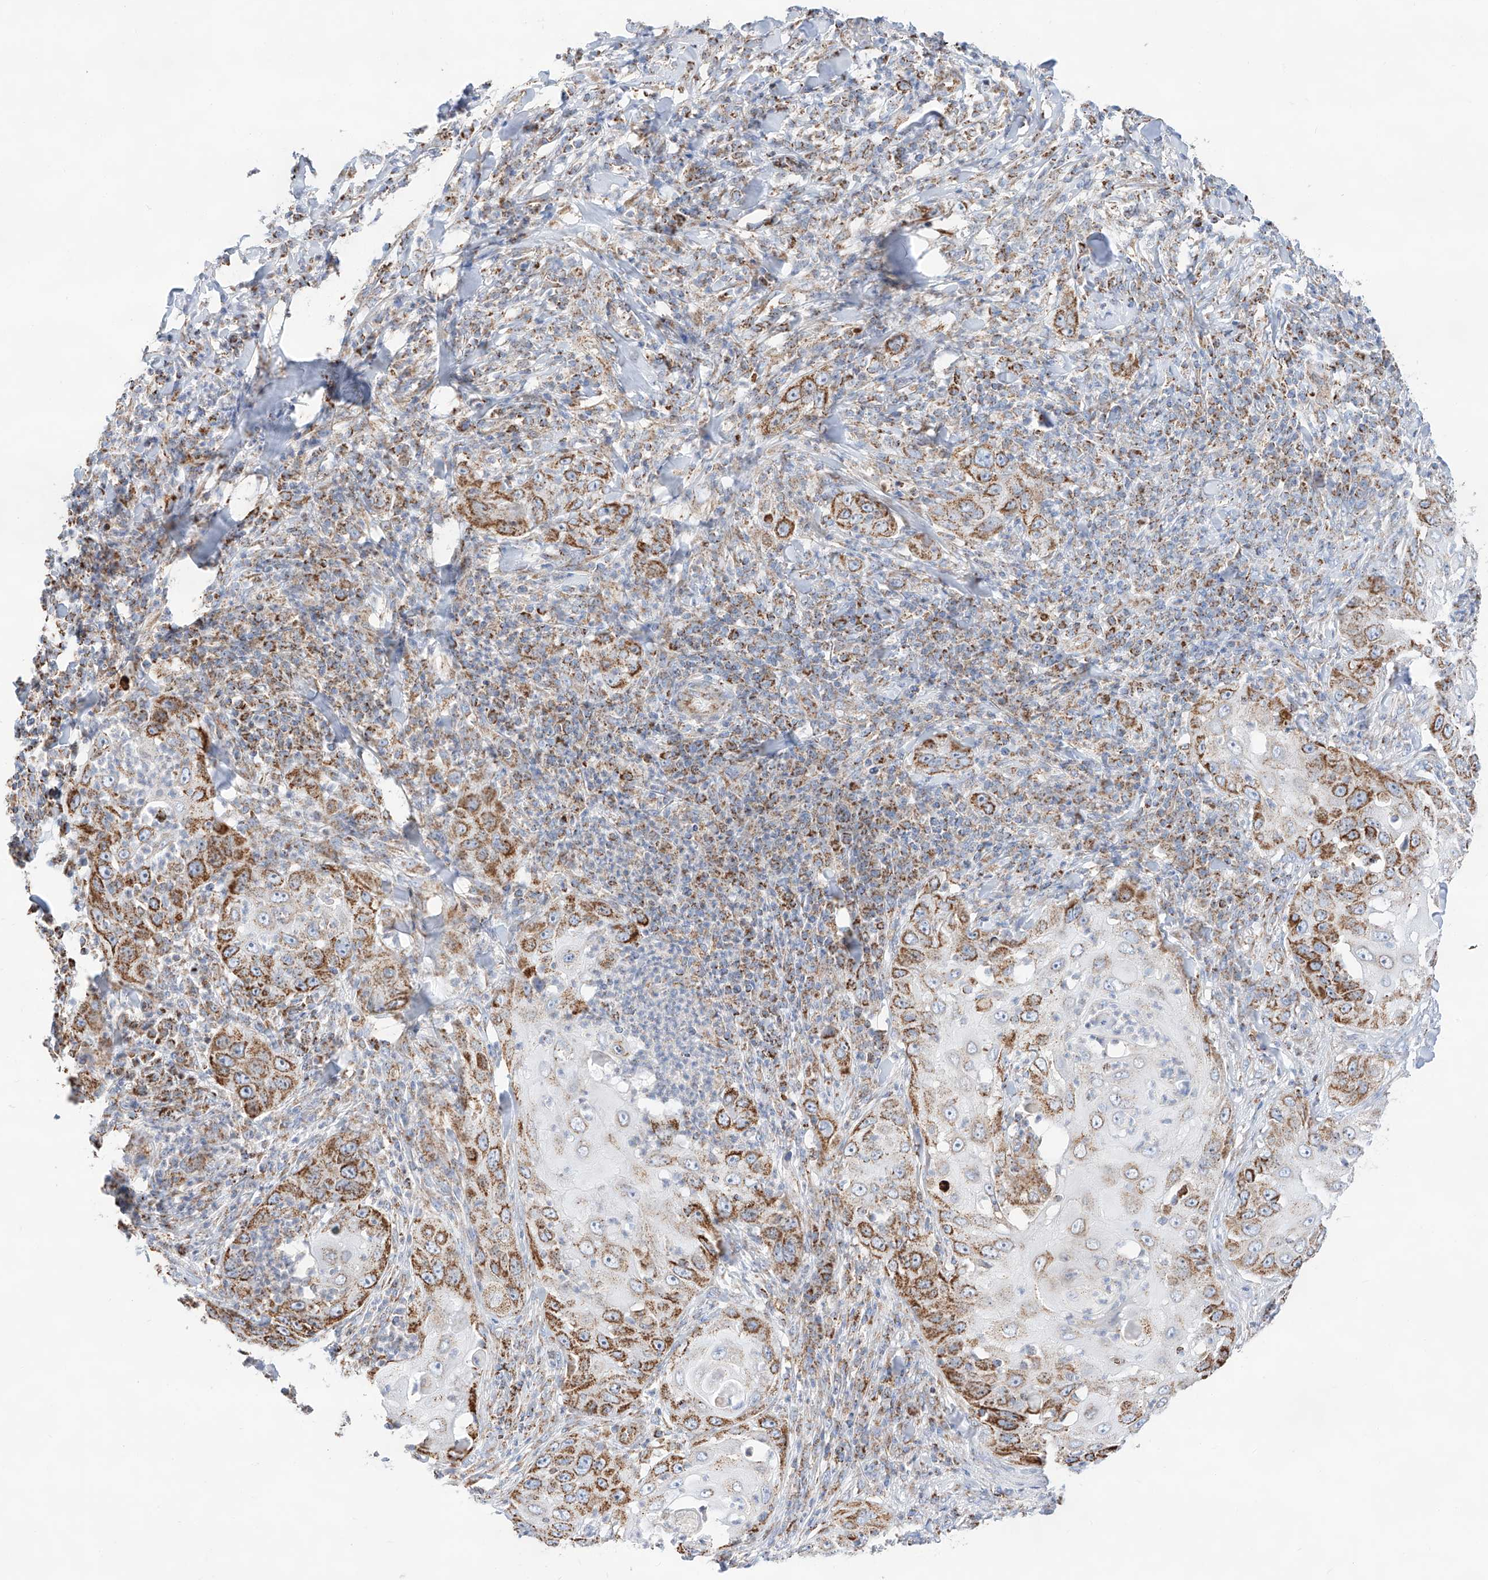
{"staining": {"intensity": "moderate", "quantity": ">75%", "location": "cytoplasmic/membranous"}, "tissue": "skin cancer", "cell_type": "Tumor cells", "image_type": "cancer", "snomed": [{"axis": "morphology", "description": "Squamous cell carcinoma, NOS"}, {"axis": "topography", "description": "Skin"}], "caption": "Immunohistochemistry (DAB) staining of skin squamous cell carcinoma exhibits moderate cytoplasmic/membranous protein positivity in about >75% of tumor cells. (brown staining indicates protein expression, while blue staining denotes nuclei).", "gene": "TTC27", "patient": {"sex": "female", "age": 44}}